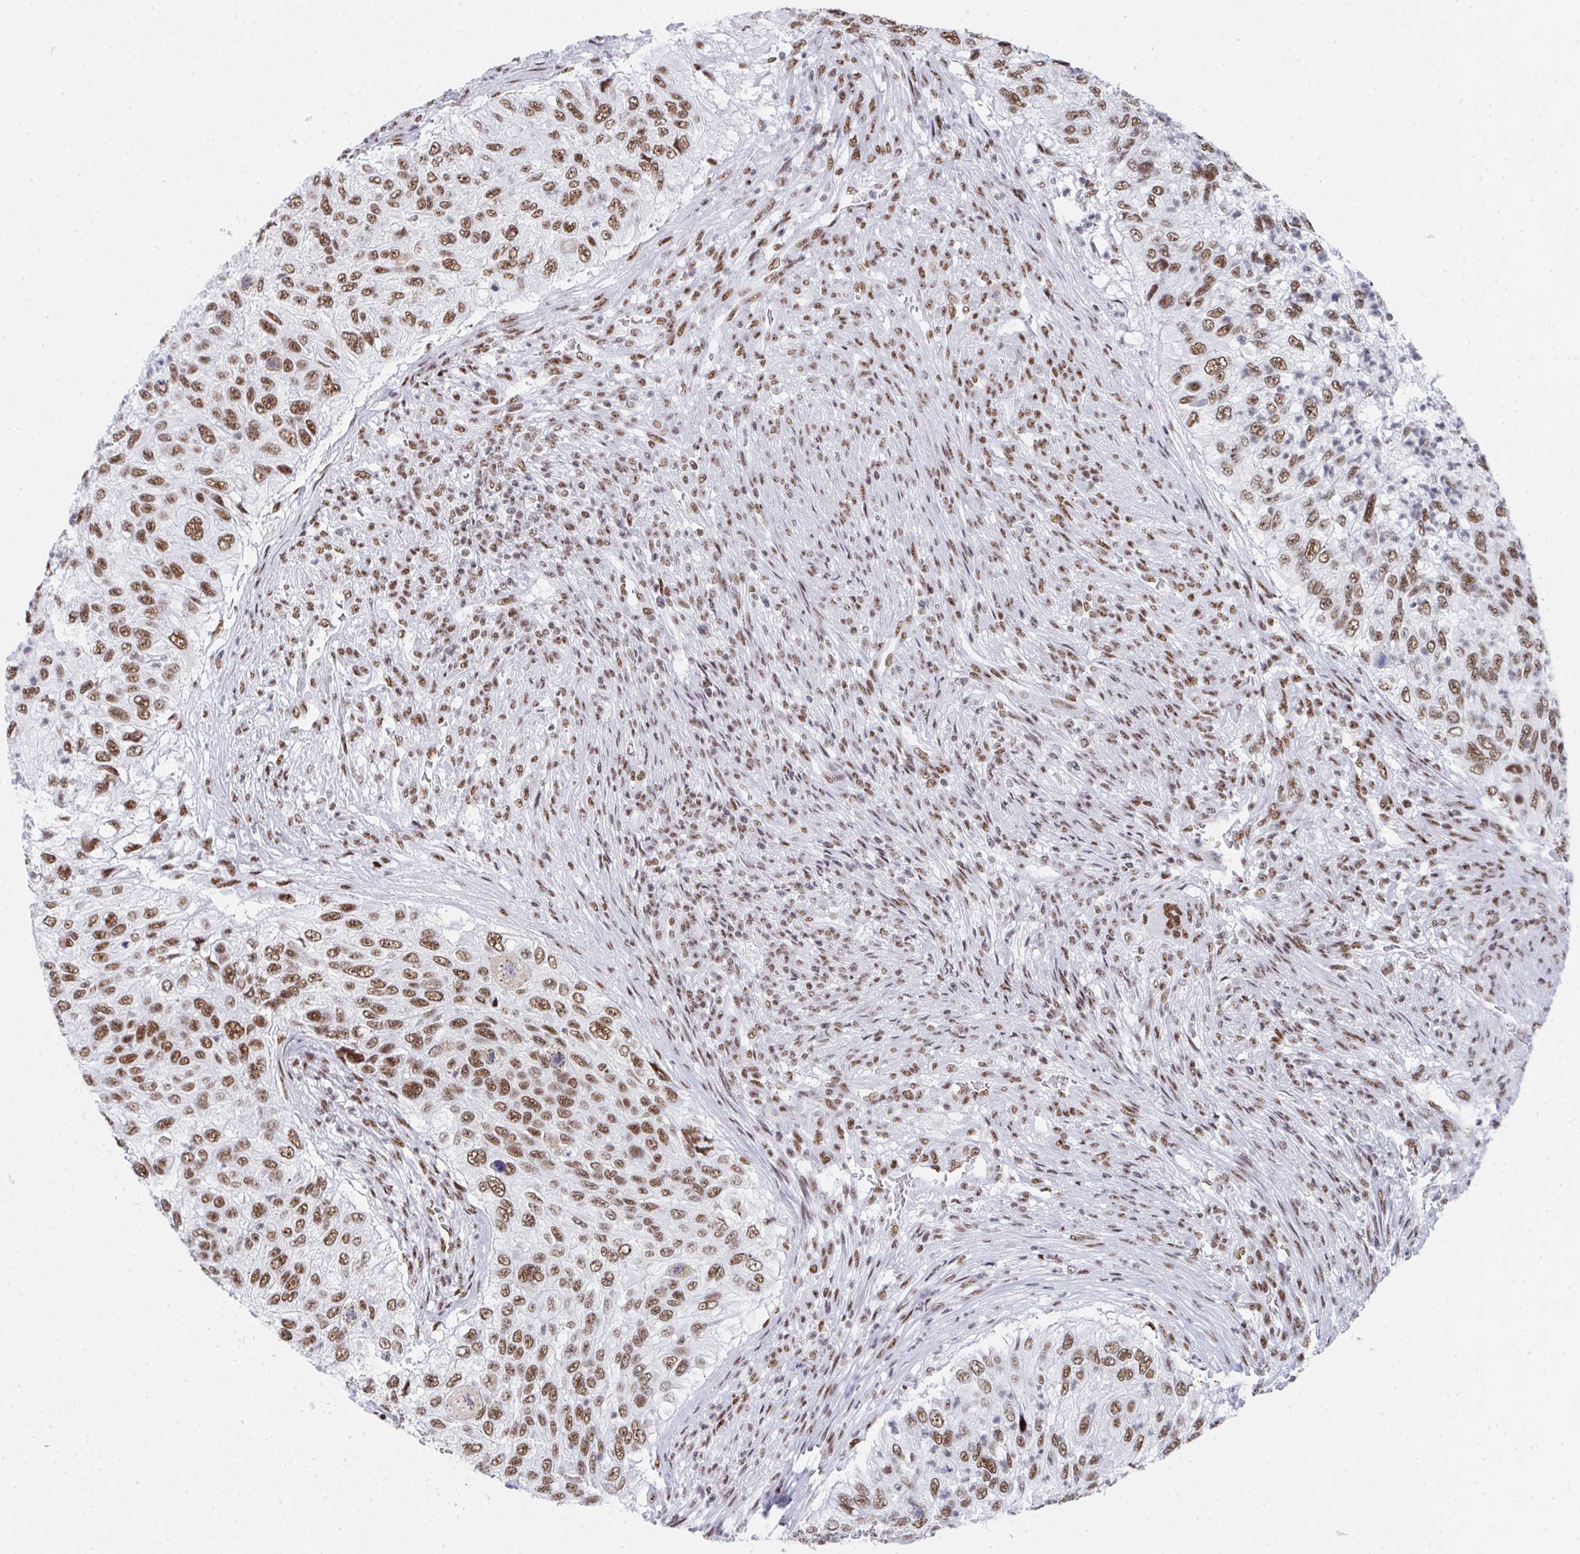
{"staining": {"intensity": "moderate", "quantity": ">75%", "location": "nuclear"}, "tissue": "urothelial cancer", "cell_type": "Tumor cells", "image_type": "cancer", "snomed": [{"axis": "morphology", "description": "Urothelial carcinoma, High grade"}, {"axis": "topography", "description": "Urinary bladder"}], "caption": "Immunohistochemical staining of urothelial cancer exhibits moderate nuclear protein staining in approximately >75% of tumor cells. (DAB (3,3'-diaminobenzidine) = brown stain, brightfield microscopy at high magnification).", "gene": "SNRNP70", "patient": {"sex": "female", "age": 60}}